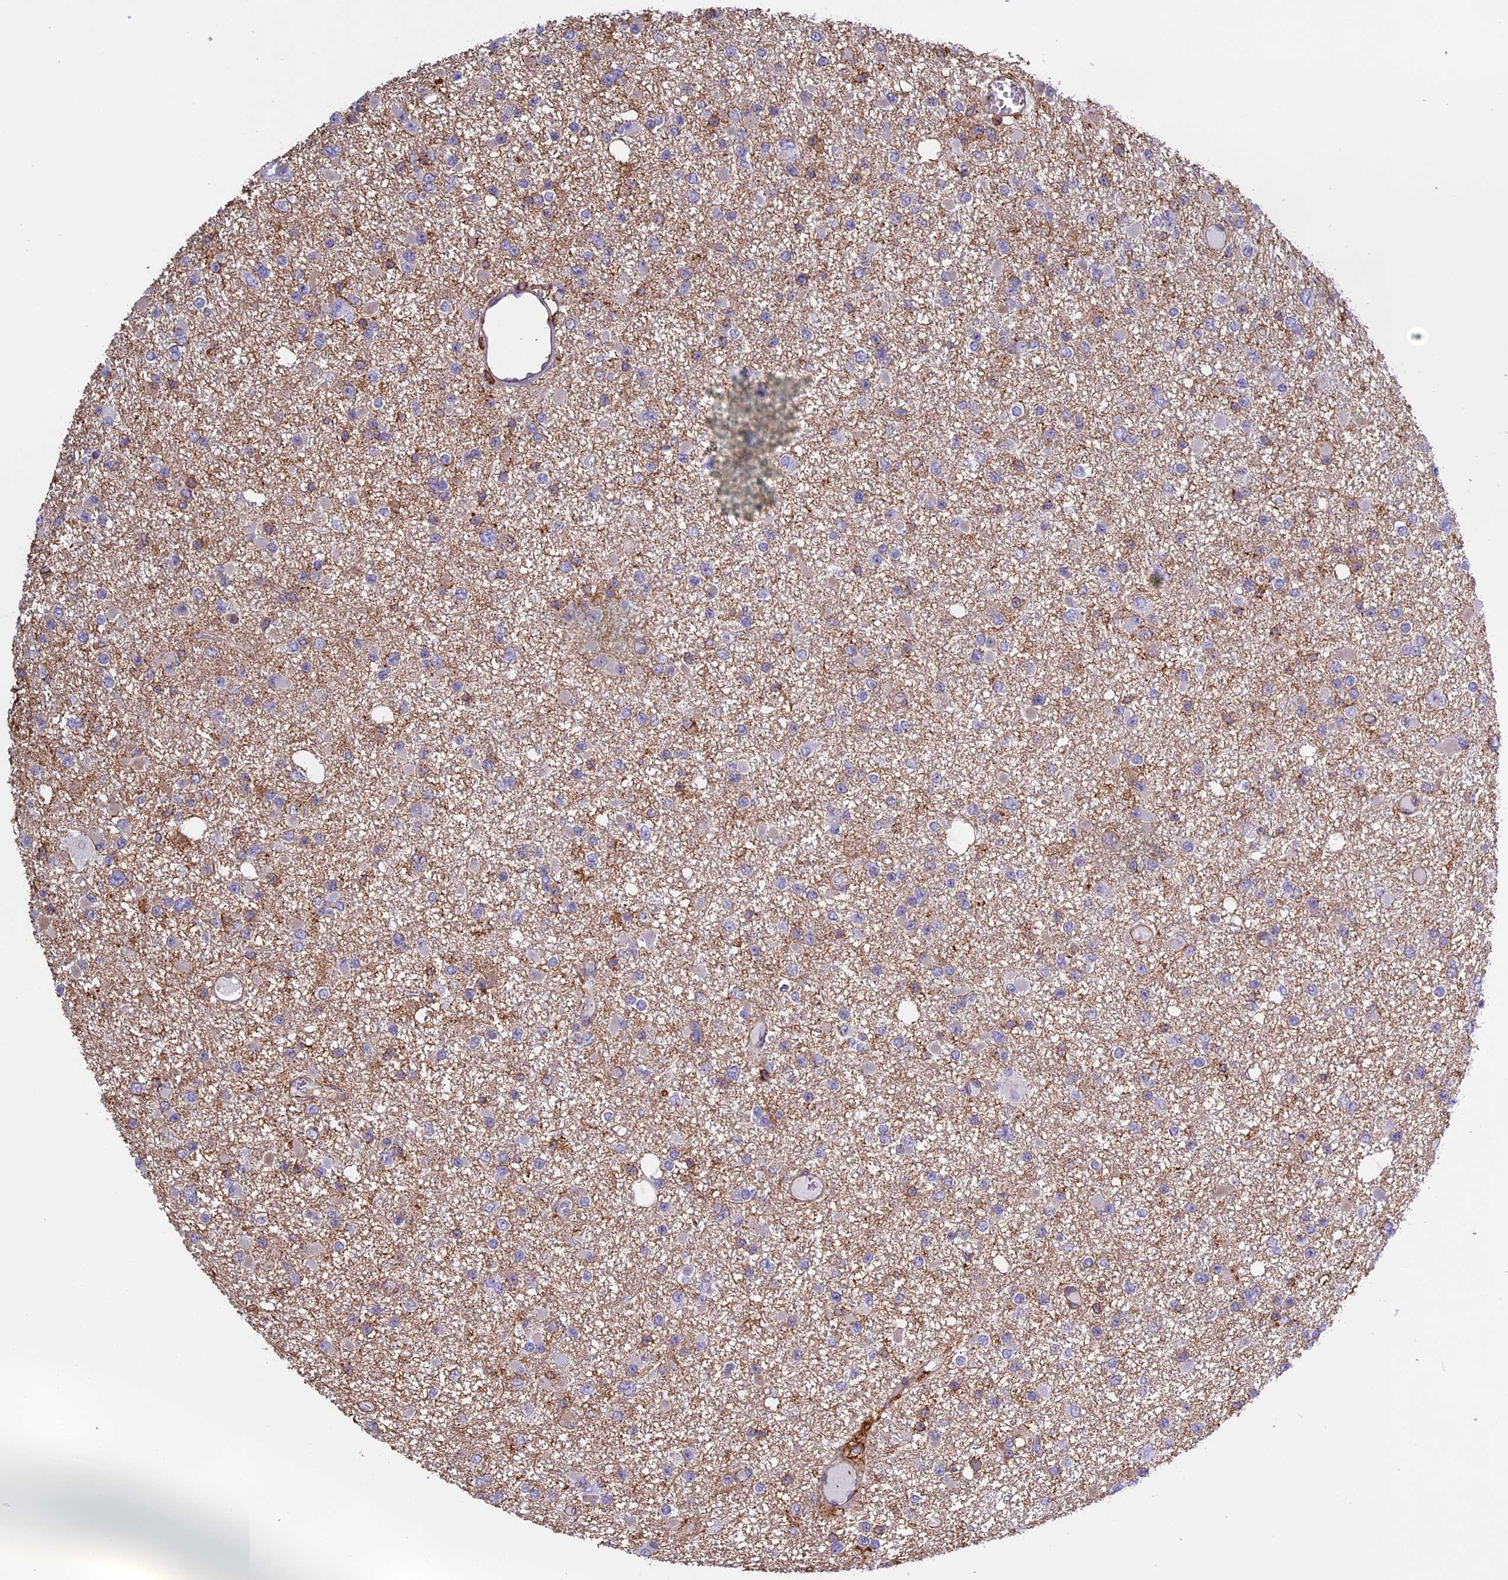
{"staining": {"intensity": "weak", "quantity": "<25%", "location": "cytoplasmic/membranous"}, "tissue": "glioma", "cell_type": "Tumor cells", "image_type": "cancer", "snomed": [{"axis": "morphology", "description": "Glioma, malignant, Low grade"}, {"axis": "topography", "description": "Brain"}], "caption": "This histopathology image is of malignant glioma (low-grade) stained with immunohistochemistry (IHC) to label a protein in brown with the nuclei are counter-stained blue. There is no positivity in tumor cells.", "gene": "TMEM255B", "patient": {"sex": "female", "age": 22}}